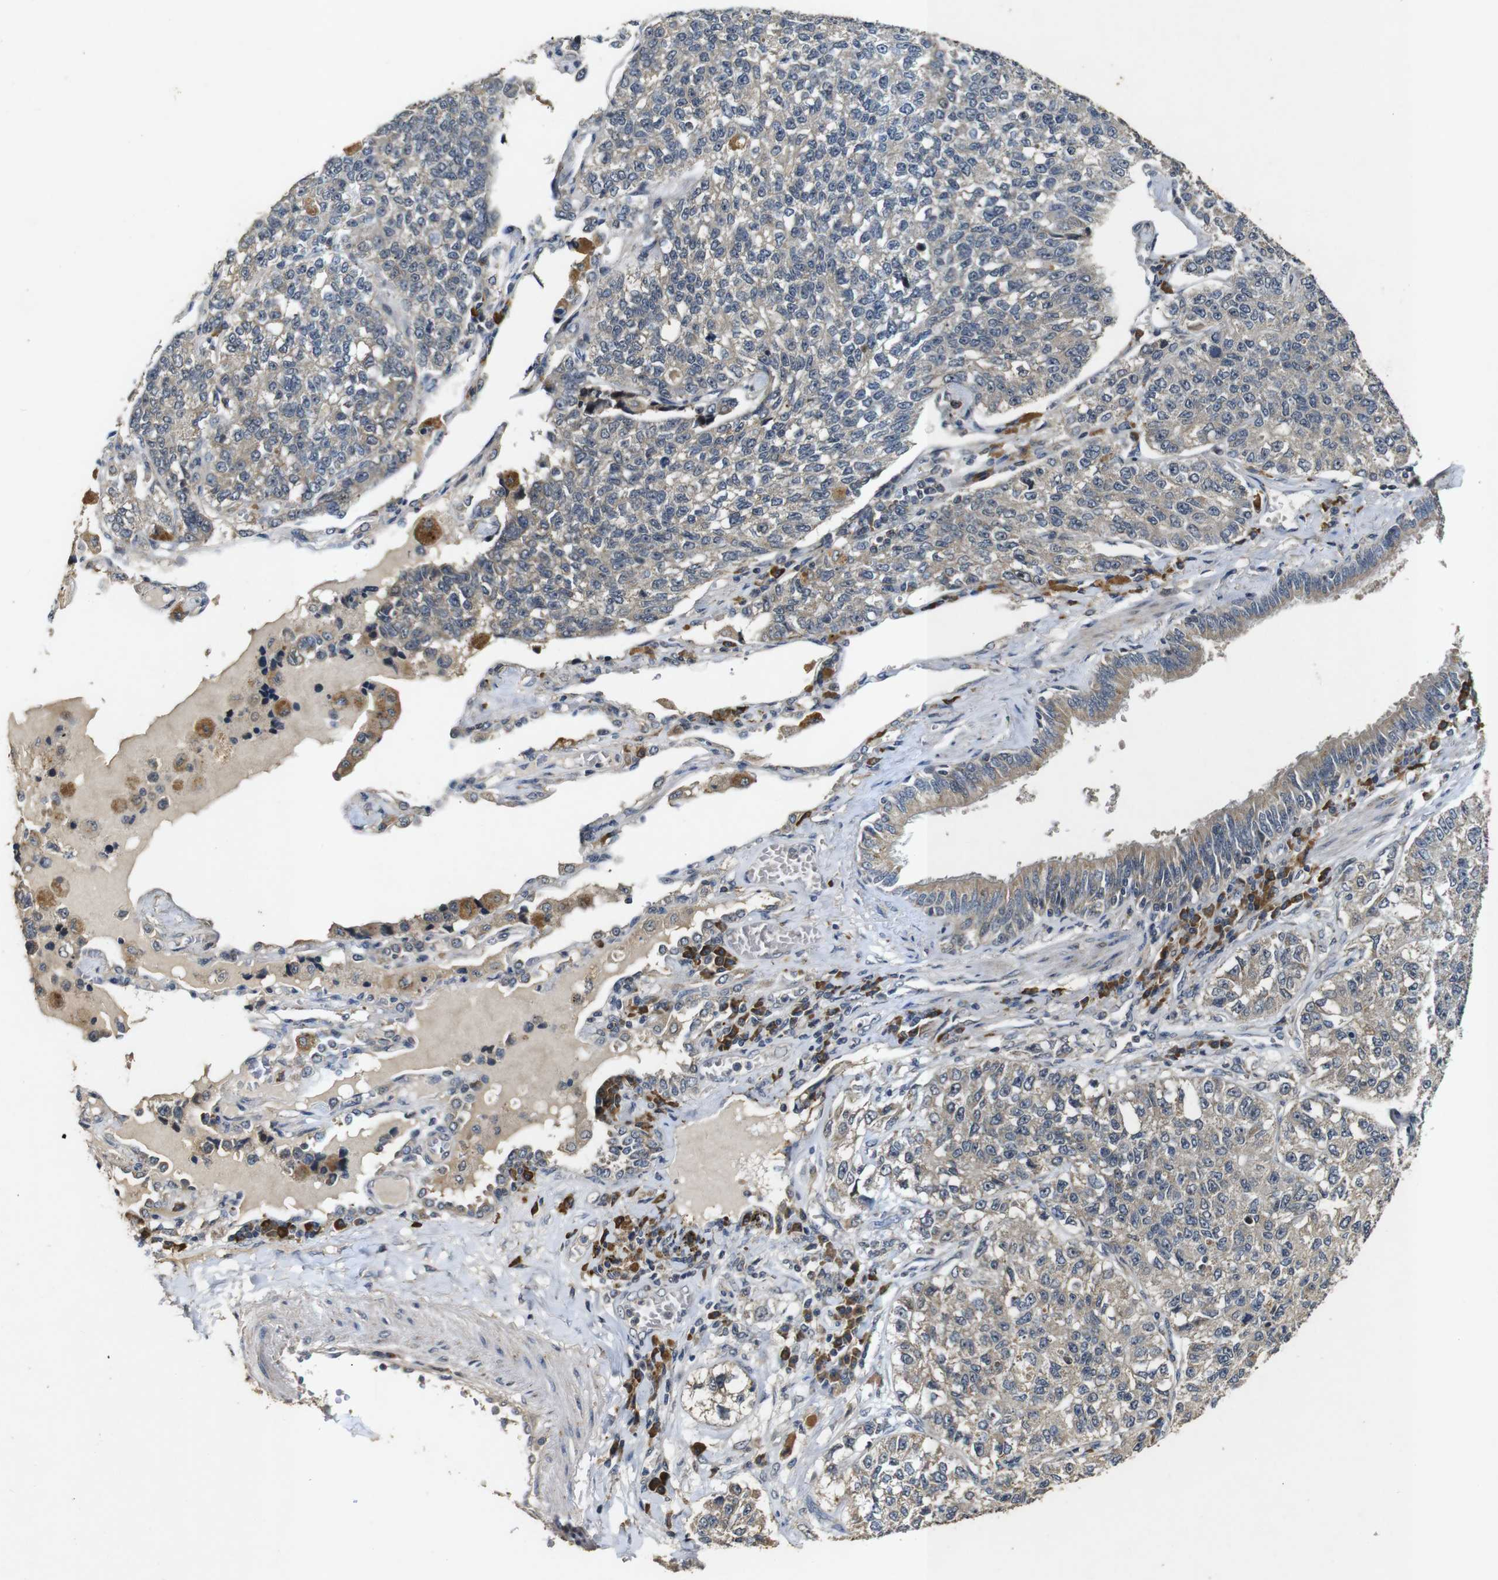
{"staining": {"intensity": "weak", "quantity": "25%-75%", "location": "cytoplasmic/membranous"}, "tissue": "lung cancer", "cell_type": "Tumor cells", "image_type": "cancer", "snomed": [{"axis": "morphology", "description": "Adenocarcinoma, NOS"}, {"axis": "topography", "description": "Lung"}], "caption": "A high-resolution micrograph shows immunohistochemistry (IHC) staining of adenocarcinoma (lung), which exhibits weak cytoplasmic/membranous expression in approximately 25%-75% of tumor cells. (DAB = brown stain, brightfield microscopy at high magnification).", "gene": "MAGI2", "patient": {"sex": "male", "age": 49}}